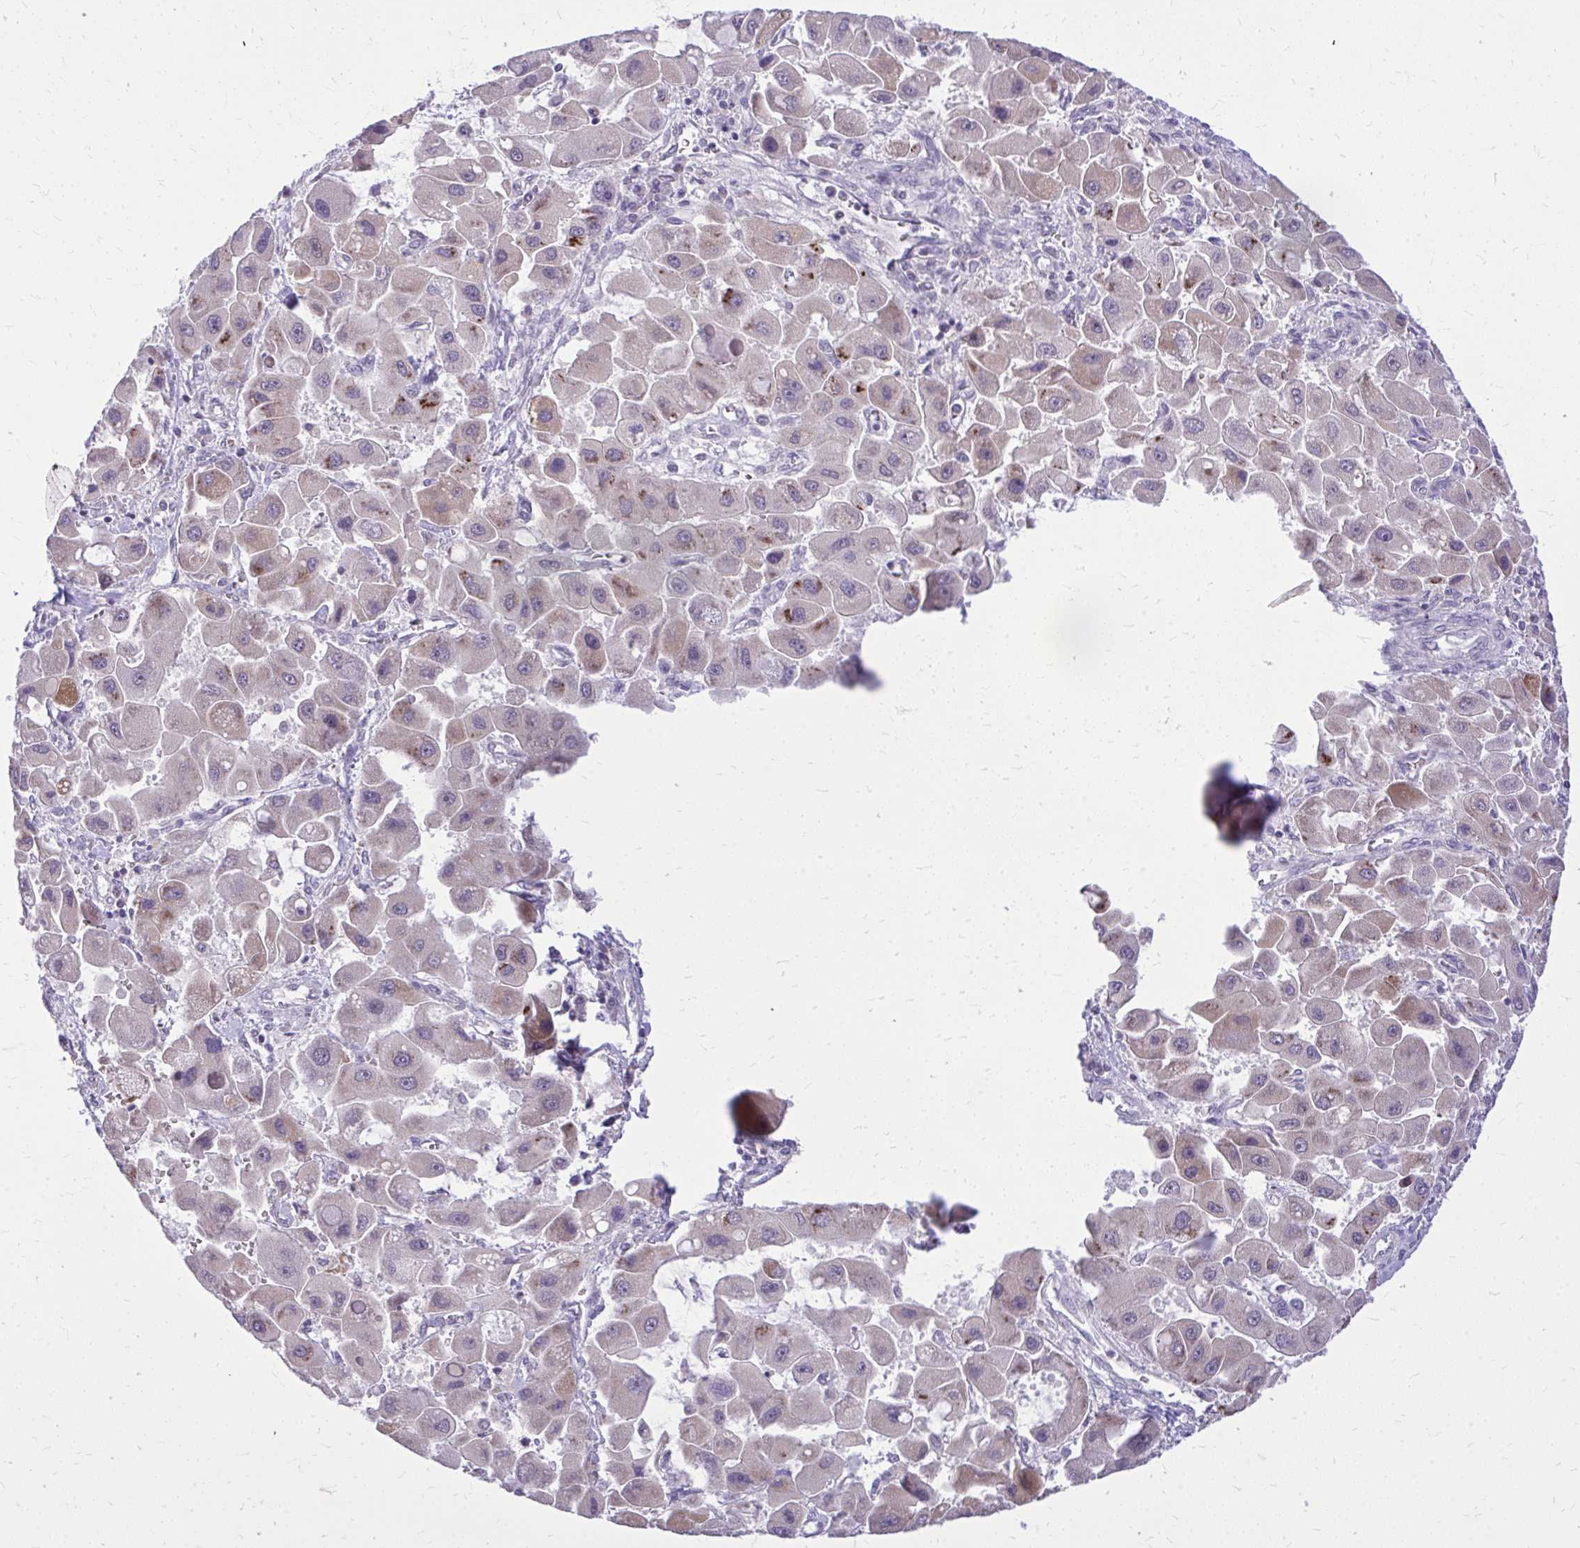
{"staining": {"intensity": "strong", "quantity": "<25%", "location": "cytoplasmic/membranous"}, "tissue": "liver cancer", "cell_type": "Tumor cells", "image_type": "cancer", "snomed": [{"axis": "morphology", "description": "Carcinoma, Hepatocellular, NOS"}, {"axis": "topography", "description": "Liver"}], "caption": "Brown immunohistochemical staining in human hepatocellular carcinoma (liver) demonstrates strong cytoplasmic/membranous positivity in approximately <25% of tumor cells. Using DAB (brown) and hematoxylin (blue) stains, captured at high magnification using brightfield microscopy.", "gene": "DPY19L1", "patient": {"sex": "male", "age": 24}}